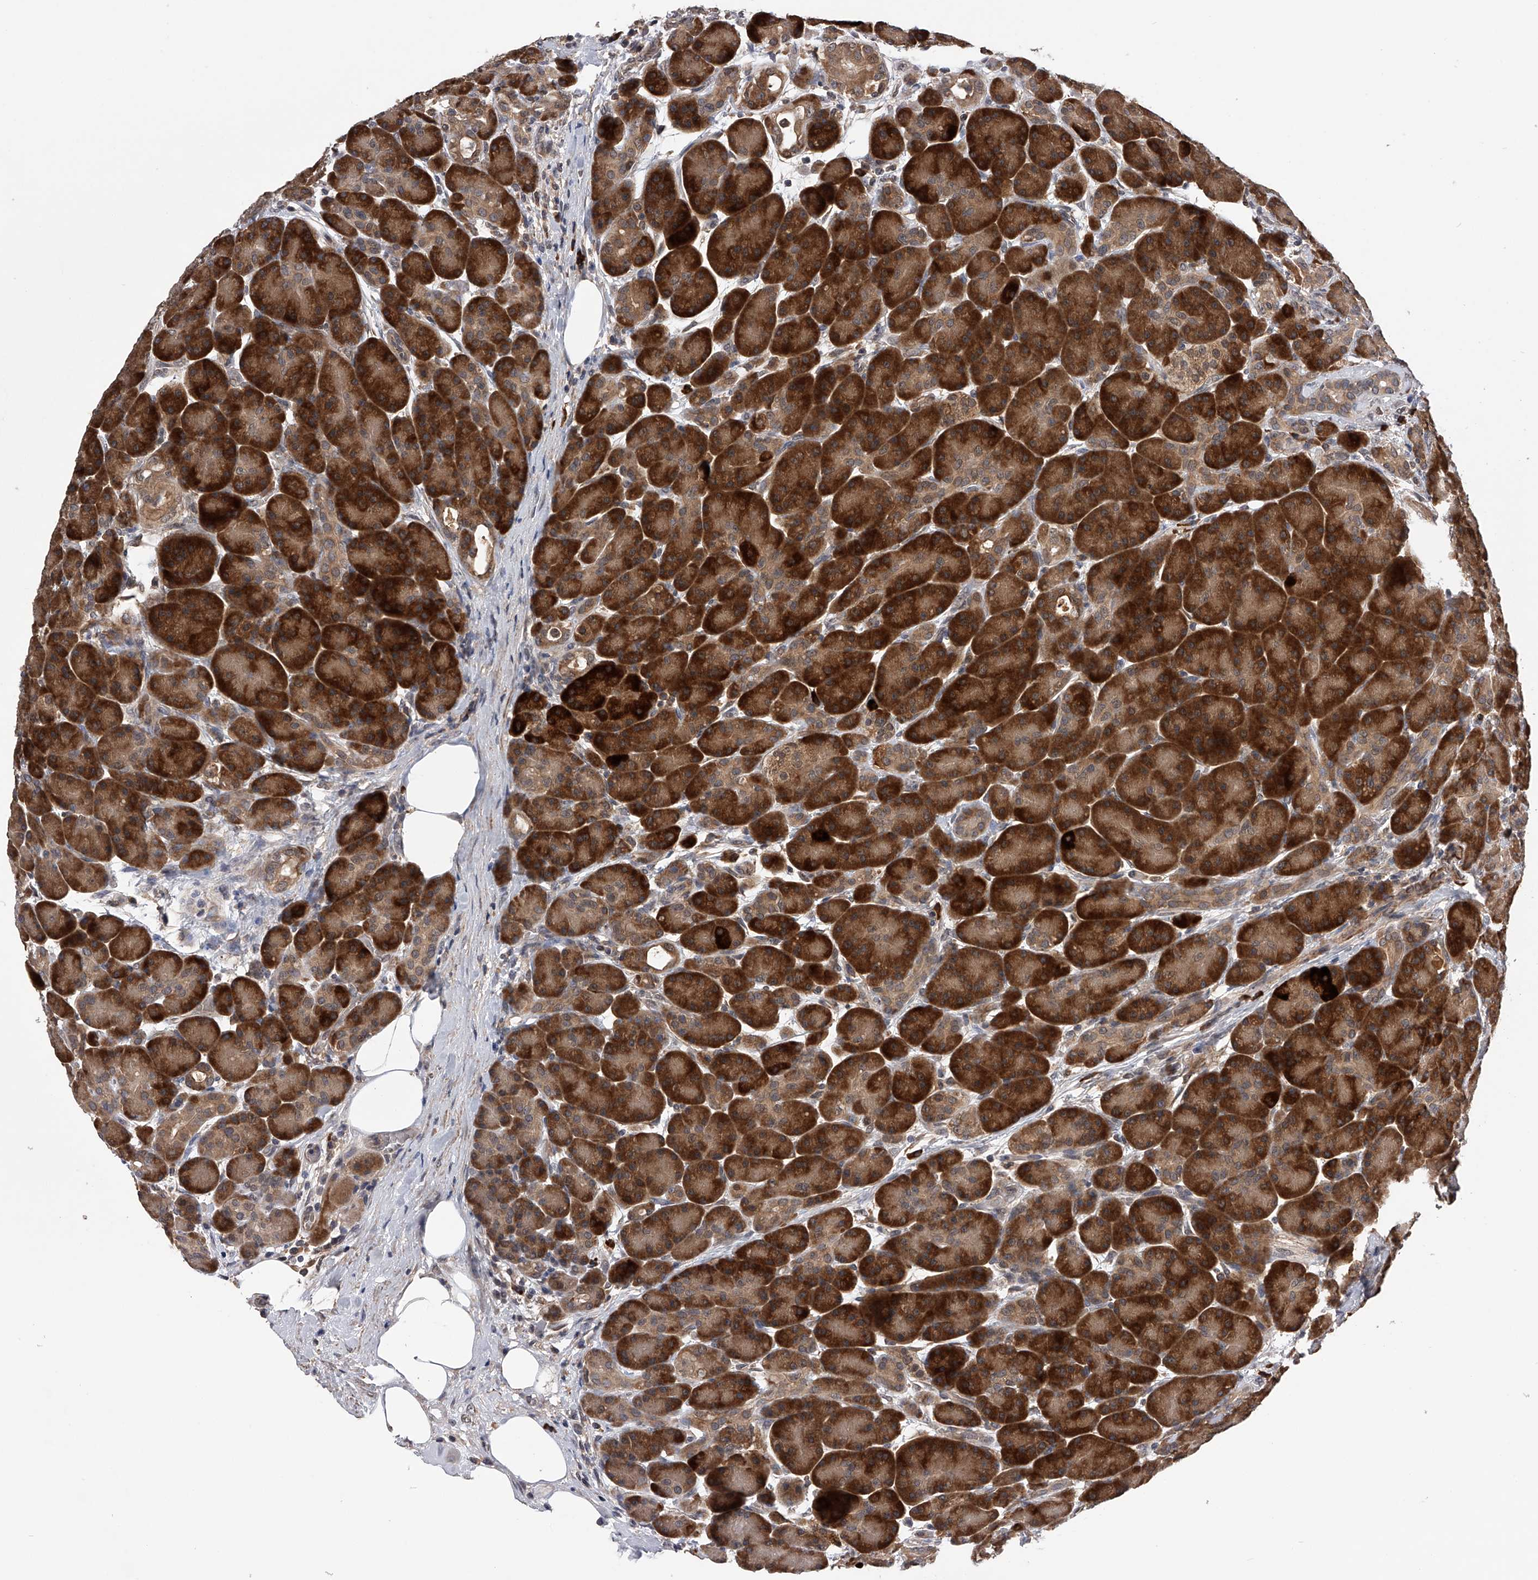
{"staining": {"intensity": "strong", "quantity": ">75%", "location": "cytoplasmic/membranous"}, "tissue": "pancreas", "cell_type": "Exocrine glandular cells", "image_type": "normal", "snomed": [{"axis": "morphology", "description": "Normal tissue, NOS"}, {"axis": "topography", "description": "Pancreas"}], "caption": "A high-resolution histopathology image shows IHC staining of normal pancreas, which displays strong cytoplasmic/membranous expression in approximately >75% of exocrine glandular cells.", "gene": "SPOCK1", "patient": {"sex": "male", "age": 63}}